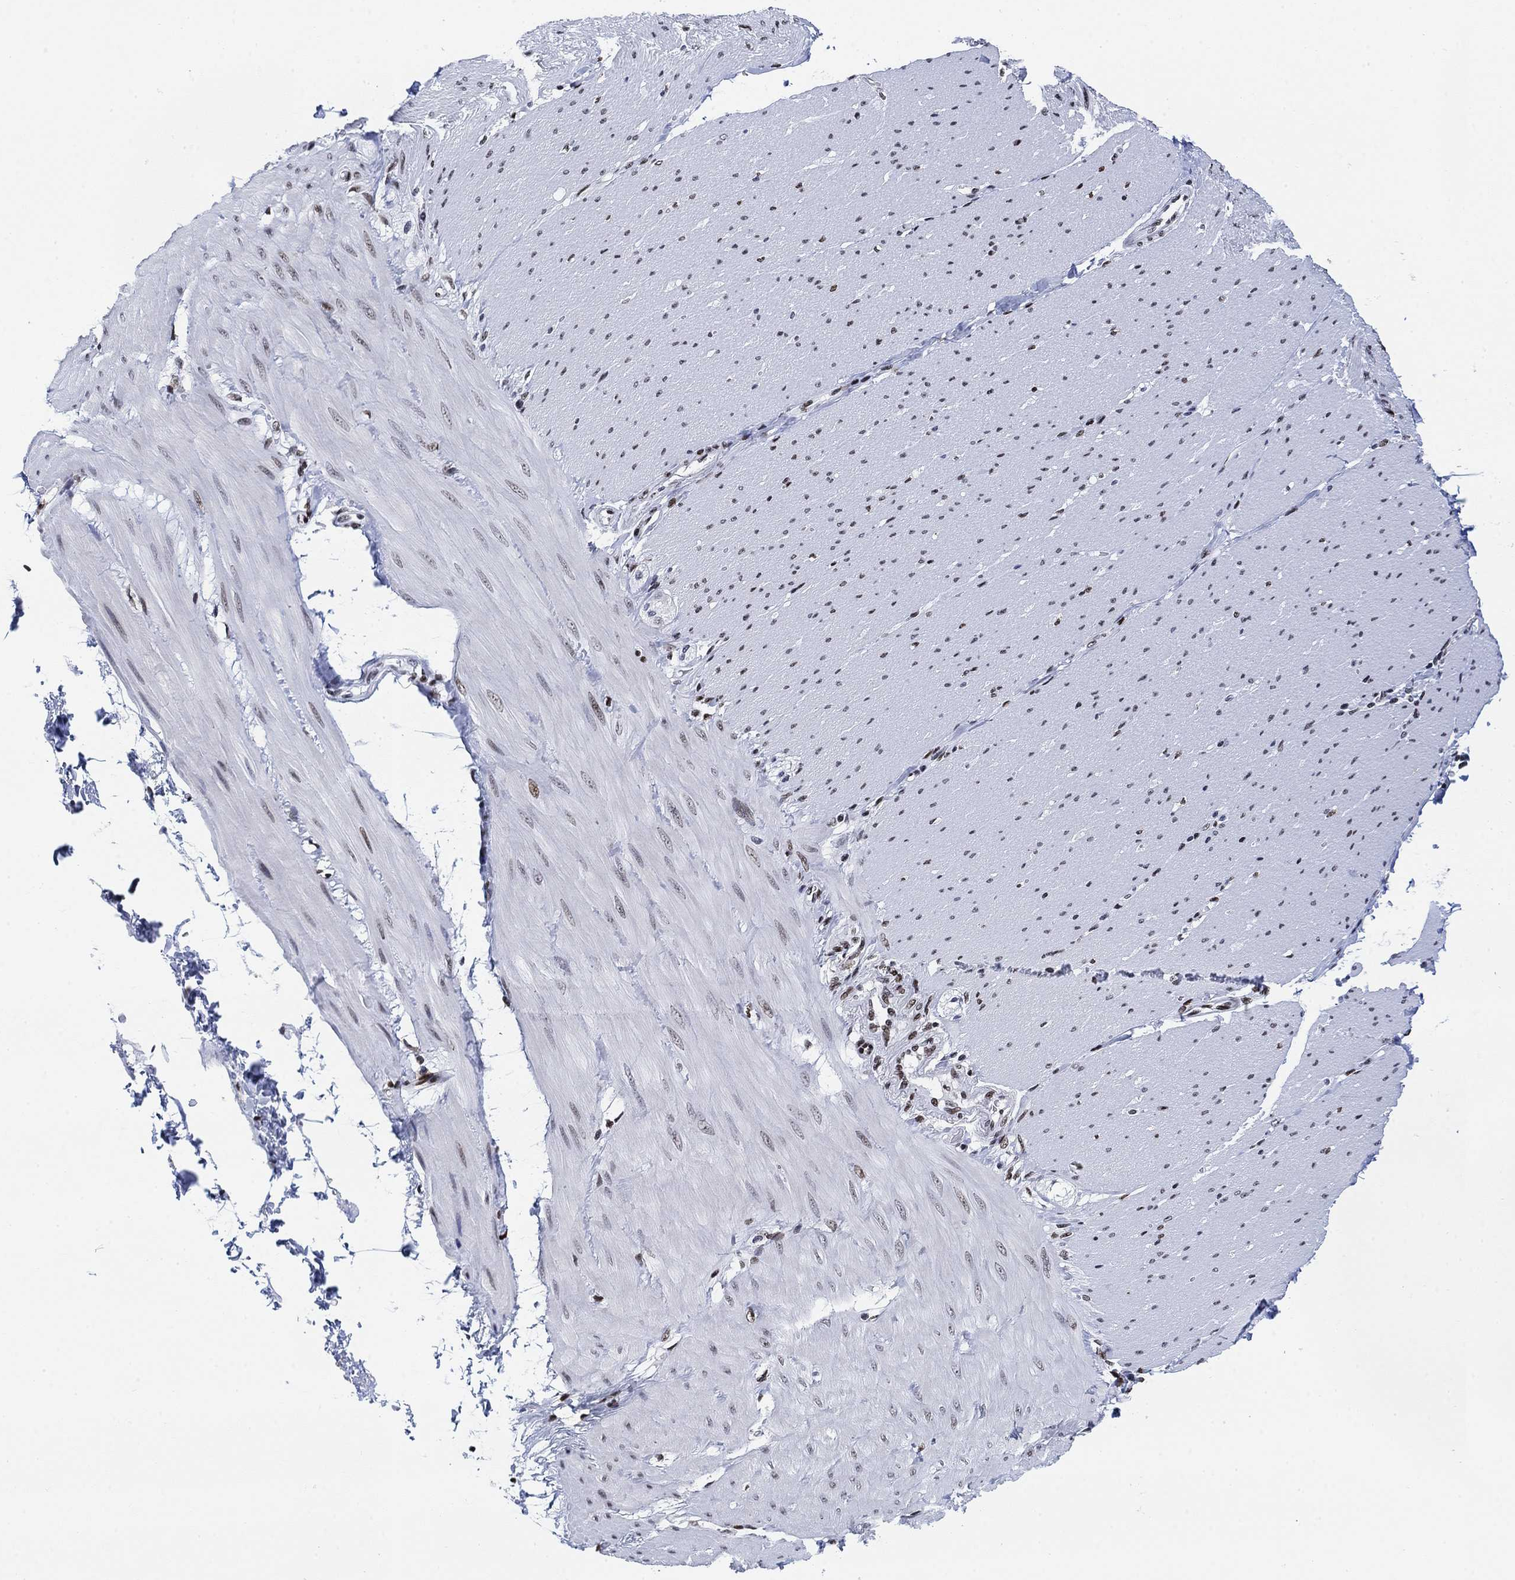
{"staining": {"intensity": "weak", "quantity": "<25%", "location": "nuclear"}, "tissue": "adipose tissue", "cell_type": "Adipocytes", "image_type": "normal", "snomed": [{"axis": "morphology", "description": "Normal tissue, NOS"}, {"axis": "topography", "description": "Smooth muscle"}, {"axis": "topography", "description": "Duodenum"}, {"axis": "topography", "description": "Peripheral nerve tissue"}], "caption": "An image of human adipose tissue is negative for staining in adipocytes. Nuclei are stained in blue.", "gene": "H1", "patient": {"sex": "female", "age": 61}}